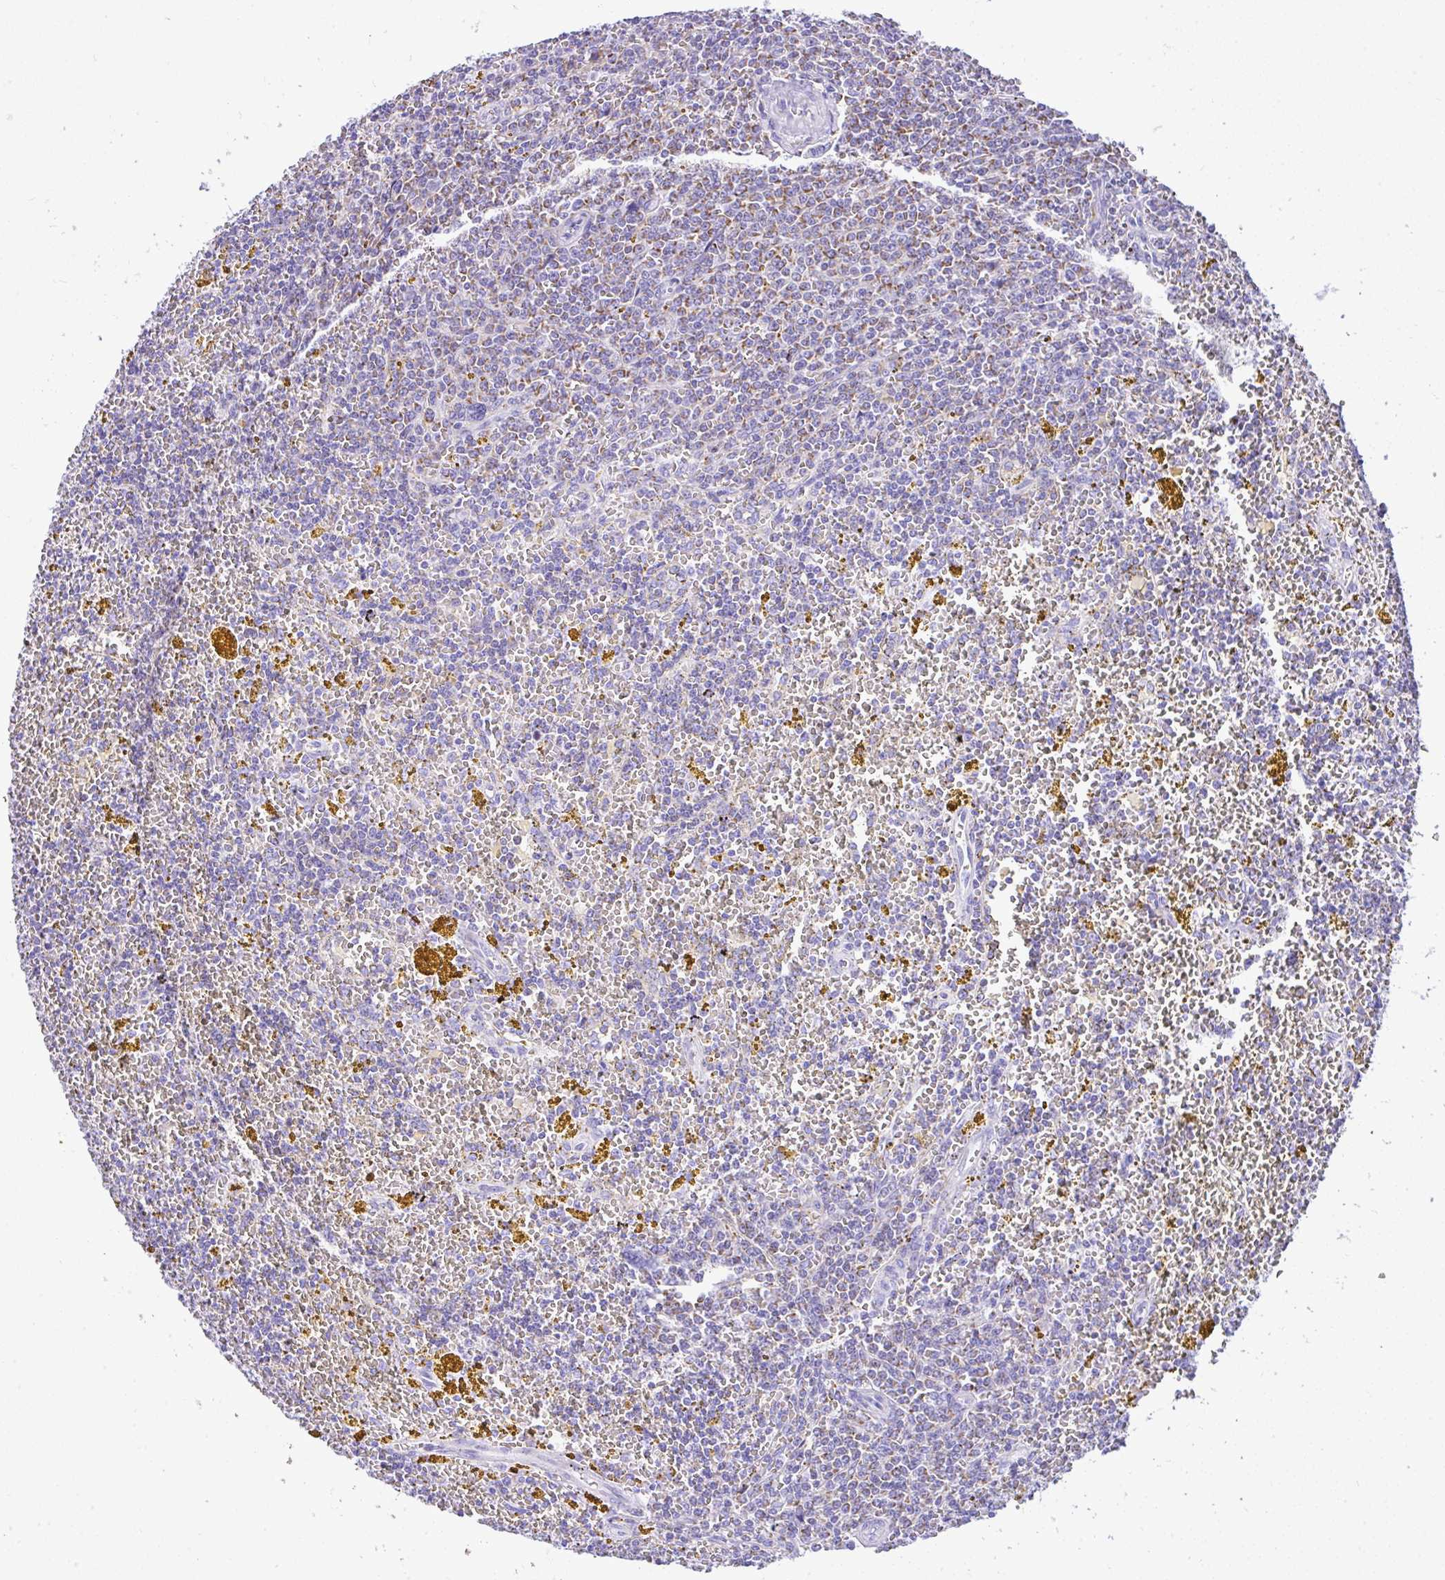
{"staining": {"intensity": "moderate", "quantity": "<25%", "location": "cytoplasmic/membranous"}, "tissue": "lymphoma", "cell_type": "Tumor cells", "image_type": "cancer", "snomed": [{"axis": "morphology", "description": "Malignant lymphoma, non-Hodgkin's type, Low grade"}, {"axis": "topography", "description": "Spleen"}, {"axis": "topography", "description": "Lymph node"}], "caption": "This histopathology image exhibits lymphoma stained with immunohistochemistry to label a protein in brown. The cytoplasmic/membranous of tumor cells show moderate positivity for the protein. Nuclei are counter-stained blue.", "gene": "SLC13A1", "patient": {"sex": "female", "age": 66}}